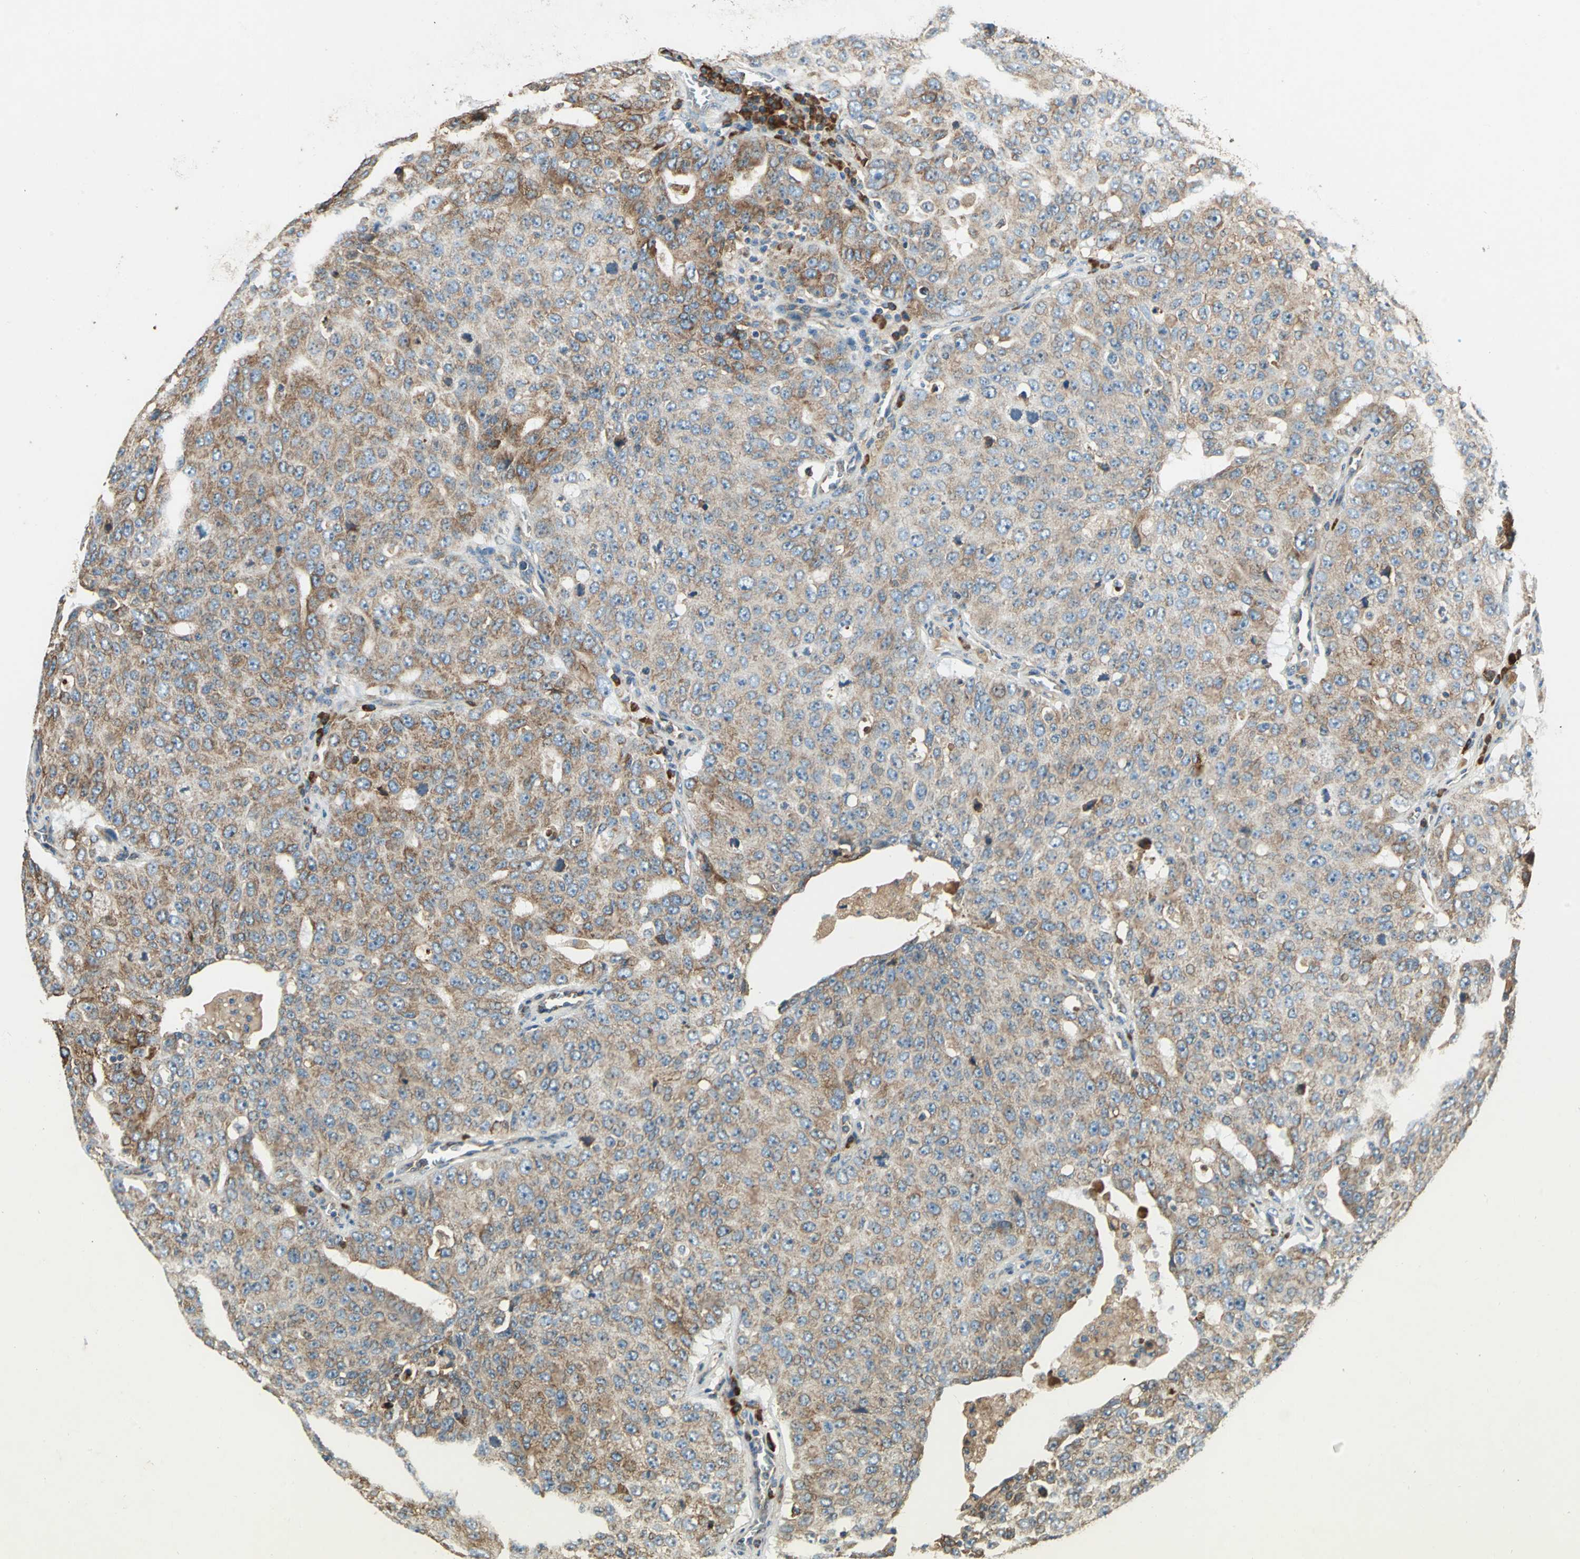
{"staining": {"intensity": "moderate", "quantity": ">75%", "location": "cytoplasmic/membranous"}, "tissue": "ovarian cancer", "cell_type": "Tumor cells", "image_type": "cancer", "snomed": [{"axis": "morphology", "description": "Carcinoma, endometroid"}, {"axis": "topography", "description": "Ovary"}], "caption": "Immunohistochemistry of human endometroid carcinoma (ovarian) exhibits medium levels of moderate cytoplasmic/membranous positivity in approximately >75% of tumor cells. (Brightfield microscopy of DAB IHC at high magnification).", "gene": "PDIA4", "patient": {"sex": "female", "age": 62}}